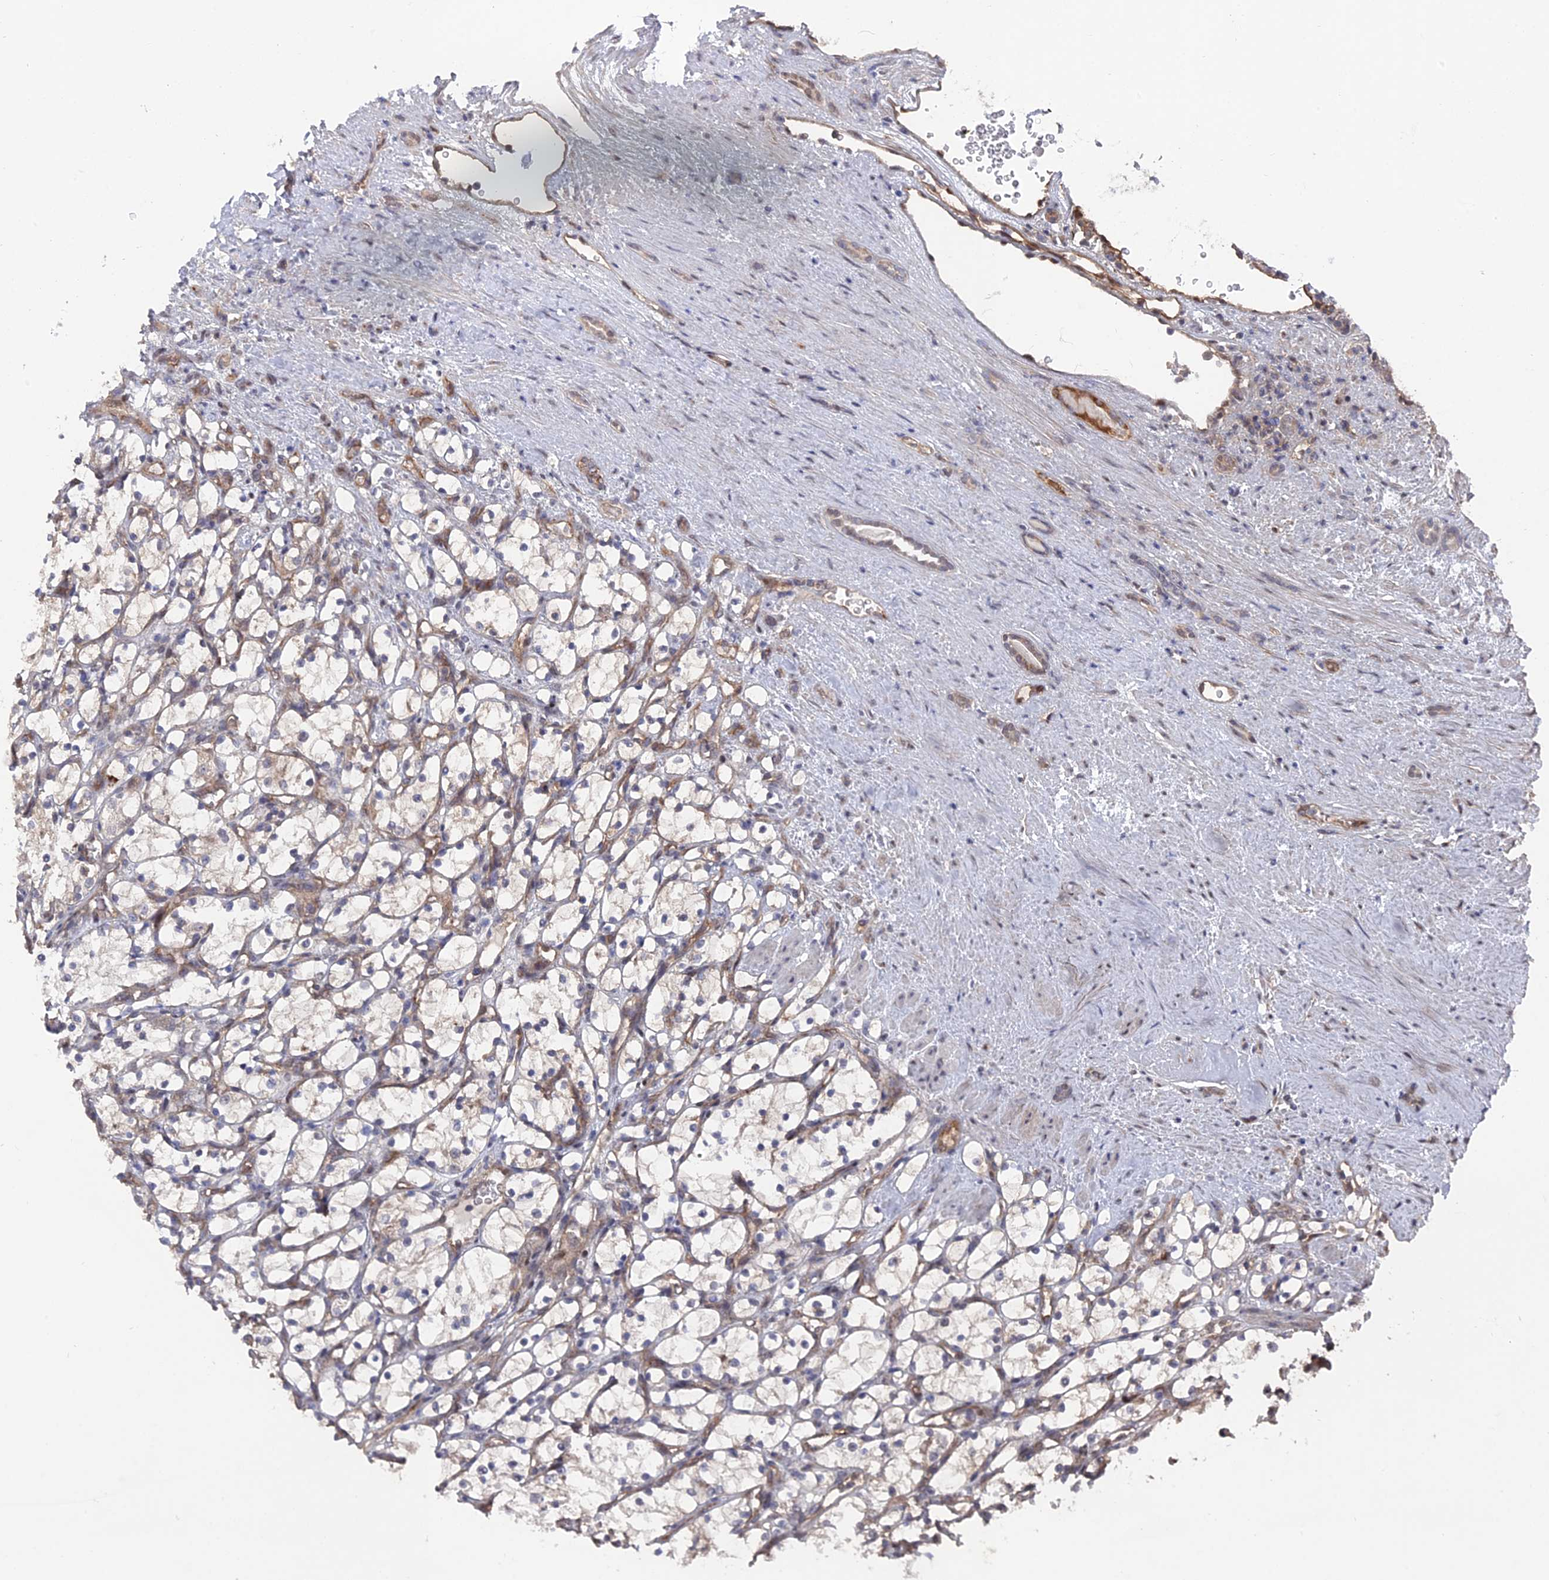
{"staining": {"intensity": "weak", "quantity": "<25%", "location": "cytoplasmic/membranous"}, "tissue": "renal cancer", "cell_type": "Tumor cells", "image_type": "cancer", "snomed": [{"axis": "morphology", "description": "Adenocarcinoma, NOS"}, {"axis": "topography", "description": "Kidney"}], "caption": "Renal cancer (adenocarcinoma) was stained to show a protein in brown. There is no significant expression in tumor cells.", "gene": "UNC5D", "patient": {"sex": "female", "age": 69}}